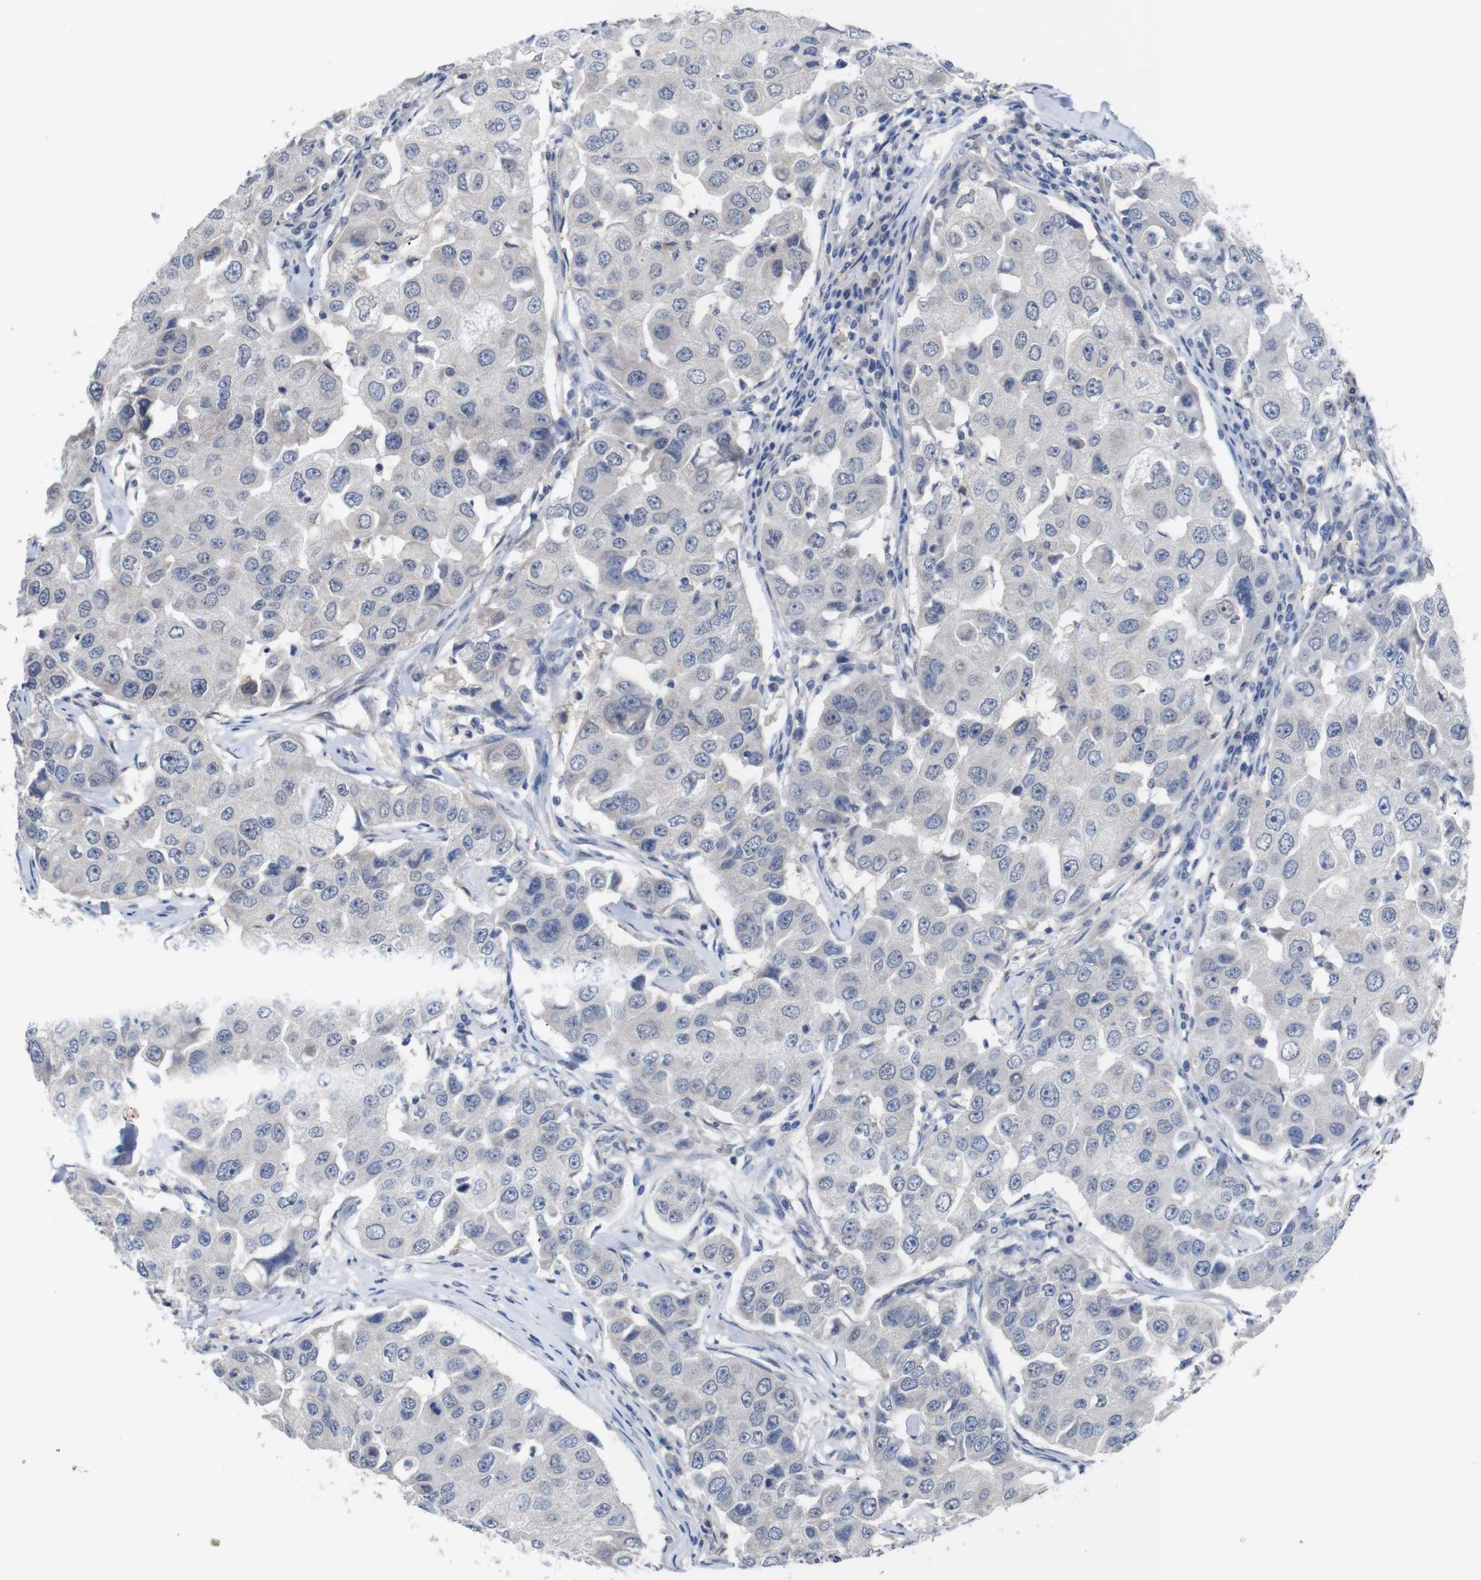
{"staining": {"intensity": "negative", "quantity": "none", "location": "none"}, "tissue": "breast cancer", "cell_type": "Tumor cells", "image_type": "cancer", "snomed": [{"axis": "morphology", "description": "Duct carcinoma"}, {"axis": "topography", "description": "Breast"}], "caption": "An IHC histopathology image of breast cancer is shown. There is no staining in tumor cells of breast cancer. Nuclei are stained in blue.", "gene": "HNF1A", "patient": {"sex": "female", "age": 27}}